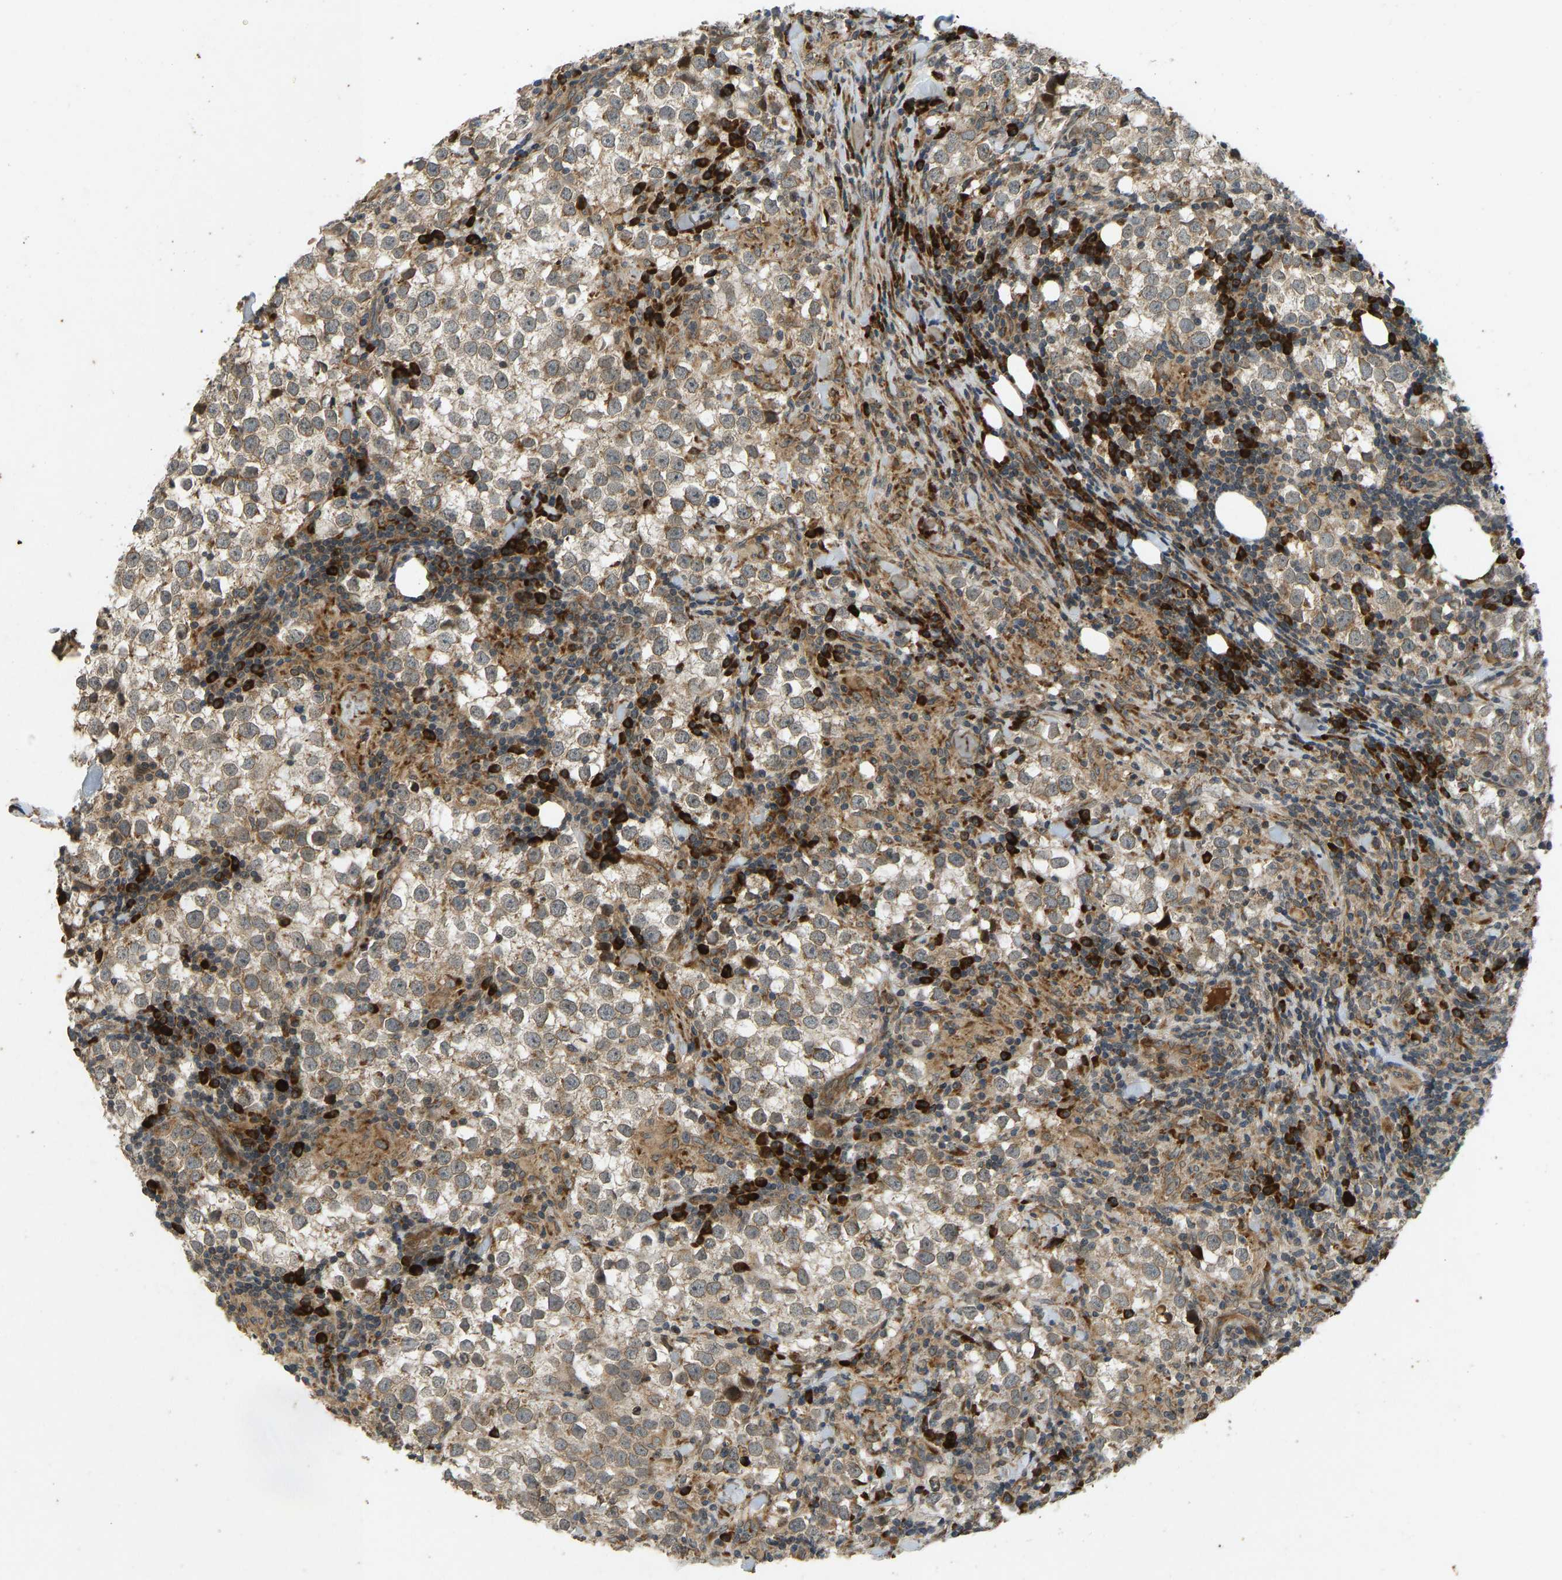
{"staining": {"intensity": "moderate", "quantity": ">75%", "location": "cytoplasmic/membranous"}, "tissue": "testis cancer", "cell_type": "Tumor cells", "image_type": "cancer", "snomed": [{"axis": "morphology", "description": "Seminoma, NOS"}, {"axis": "morphology", "description": "Carcinoma, Embryonal, NOS"}, {"axis": "topography", "description": "Testis"}], "caption": "IHC photomicrograph of human embryonal carcinoma (testis) stained for a protein (brown), which reveals medium levels of moderate cytoplasmic/membranous expression in about >75% of tumor cells.", "gene": "RPN2", "patient": {"sex": "male", "age": 36}}